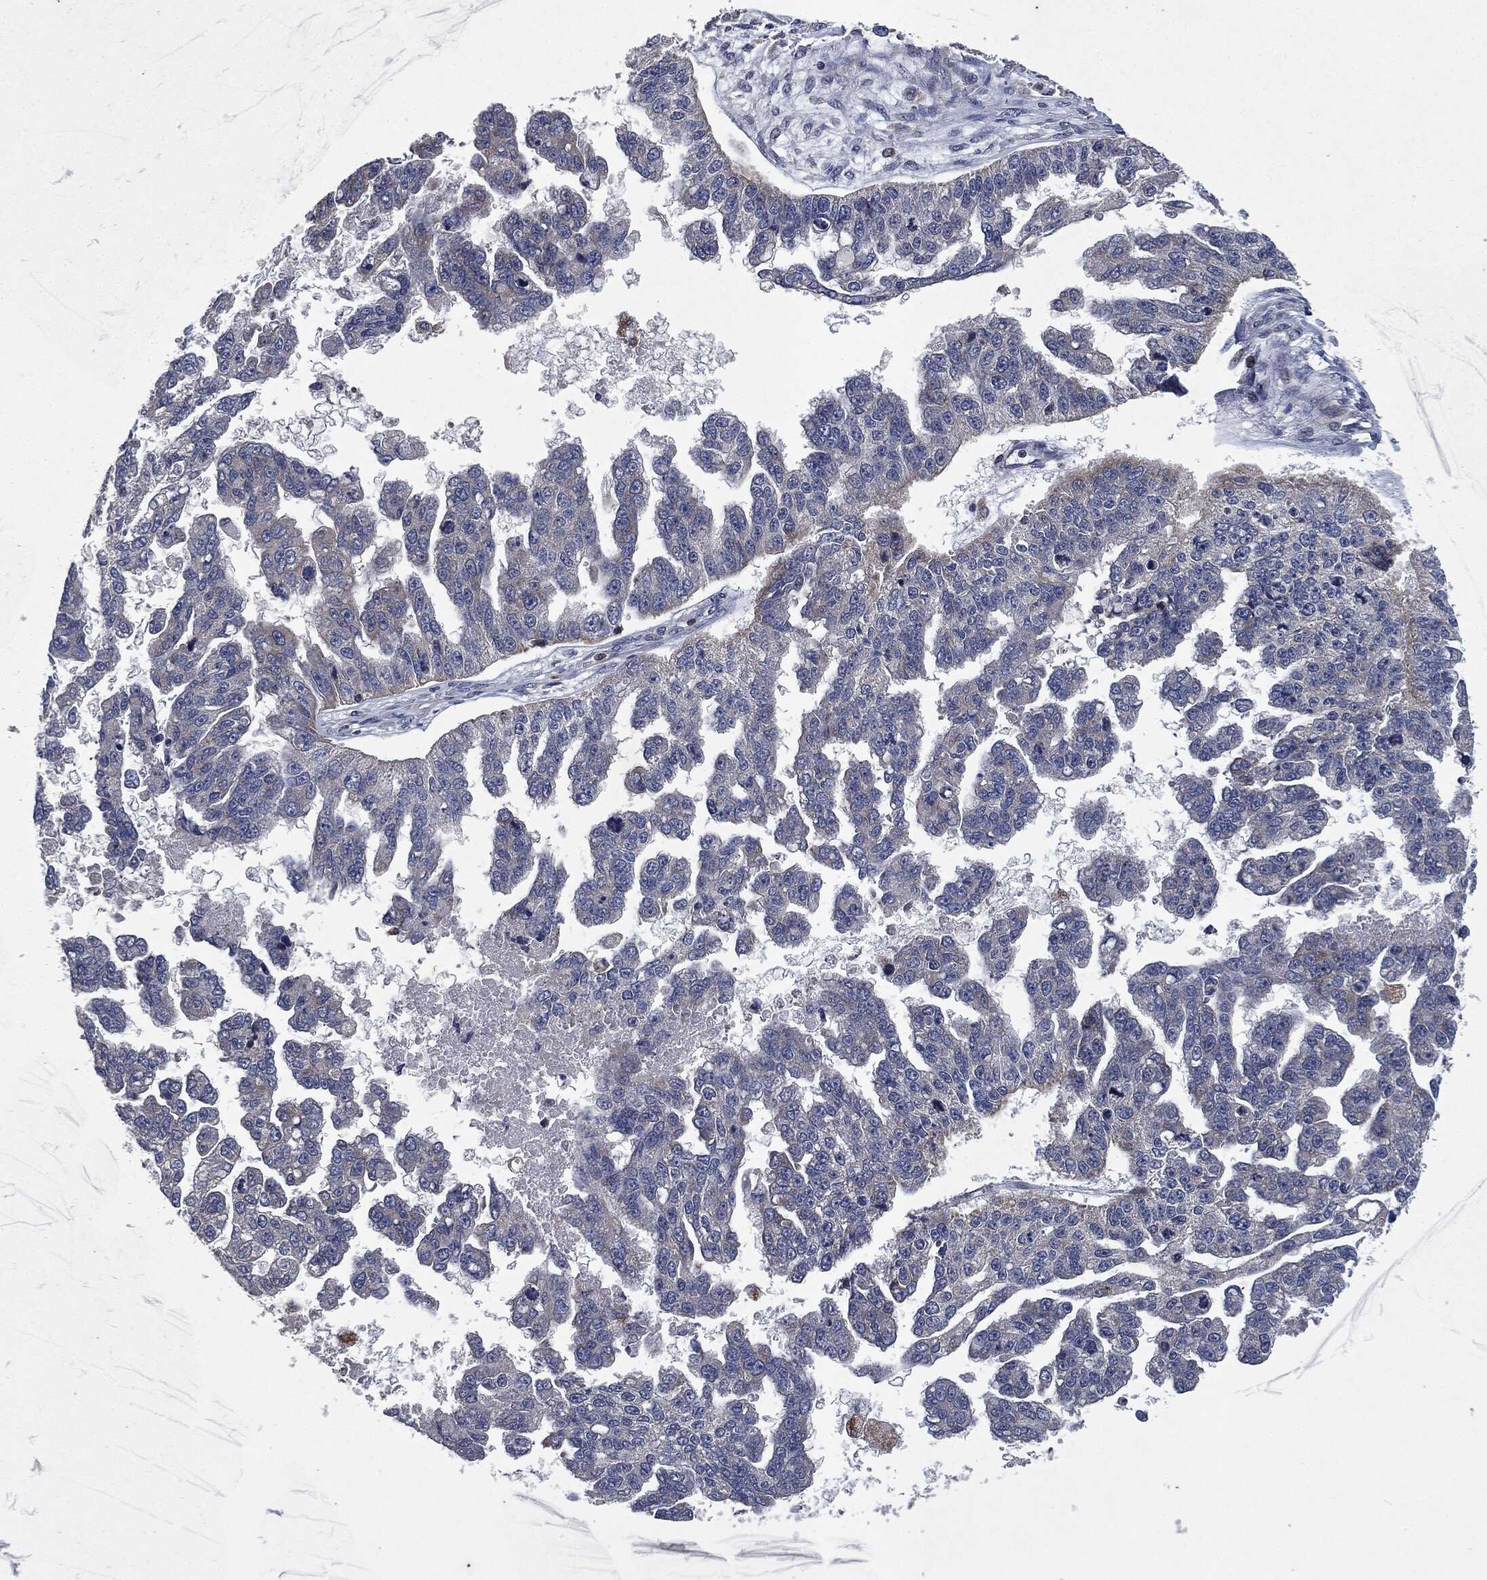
{"staining": {"intensity": "negative", "quantity": "none", "location": "none"}, "tissue": "ovarian cancer", "cell_type": "Tumor cells", "image_type": "cancer", "snomed": [{"axis": "morphology", "description": "Cystadenocarcinoma, serous, NOS"}, {"axis": "topography", "description": "Ovary"}], "caption": "The photomicrograph displays no staining of tumor cells in ovarian serous cystadenocarcinoma.", "gene": "SLC31A2", "patient": {"sex": "female", "age": 58}}